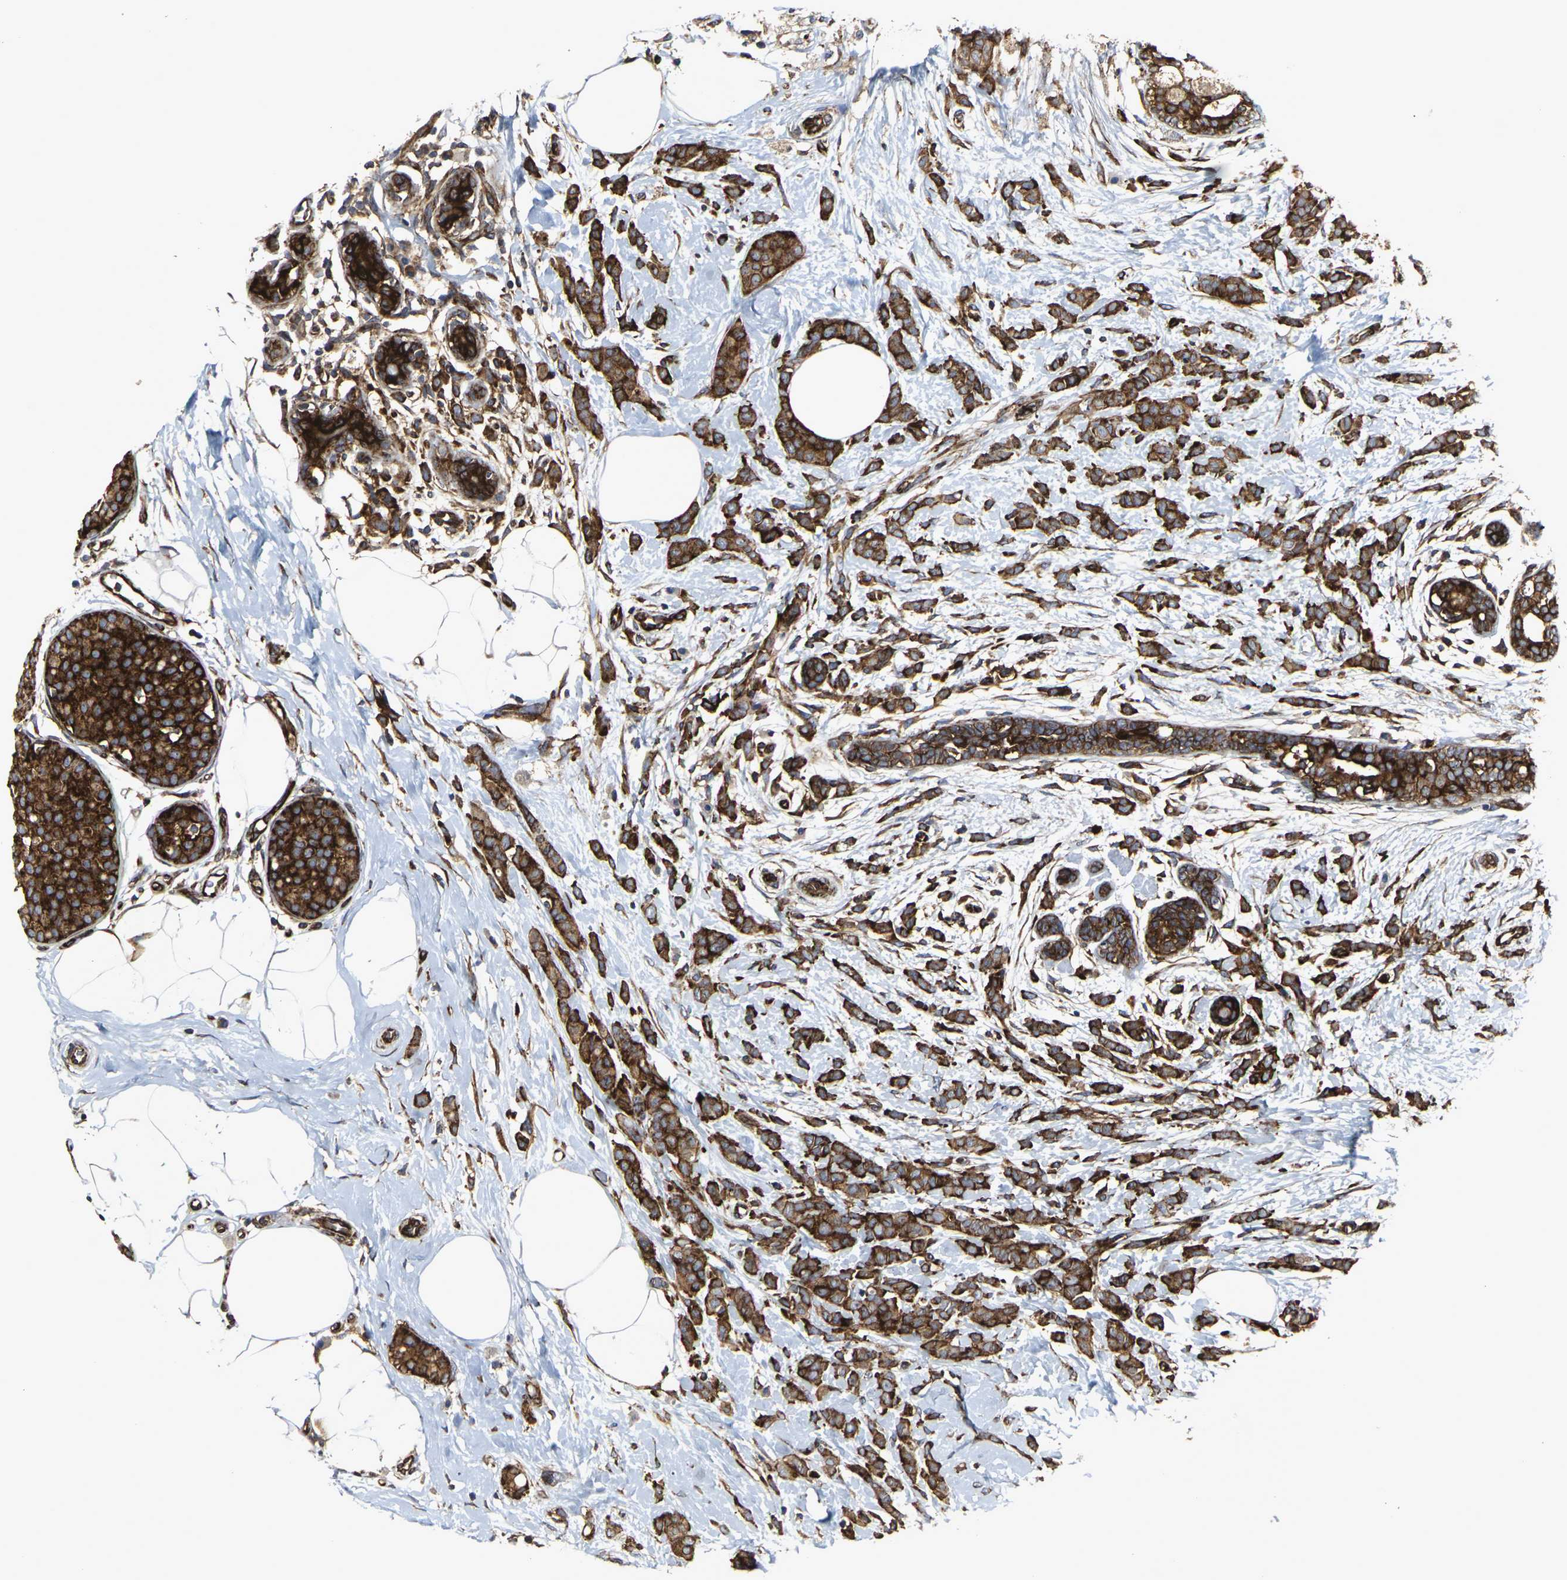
{"staining": {"intensity": "strong", "quantity": ">75%", "location": "cytoplasmic/membranous"}, "tissue": "breast cancer", "cell_type": "Tumor cells", "image_type": "cancer", "snomed": [{"axis": "morphology", "description": "Lobular carcinoma, in situ"}, {"axis": "morphology", "description": "Lobular carcinoma"}, {"axis": "topography", "description": "Breast"}], "caption": "This is a micrograph of immunohistochemistry staining of breast cancer, which shows strong expression in the cytoplasmic/membranous of tumor cells.", "gene": "MARCHF2", "patient": {"sex": "female", "age": 41}}